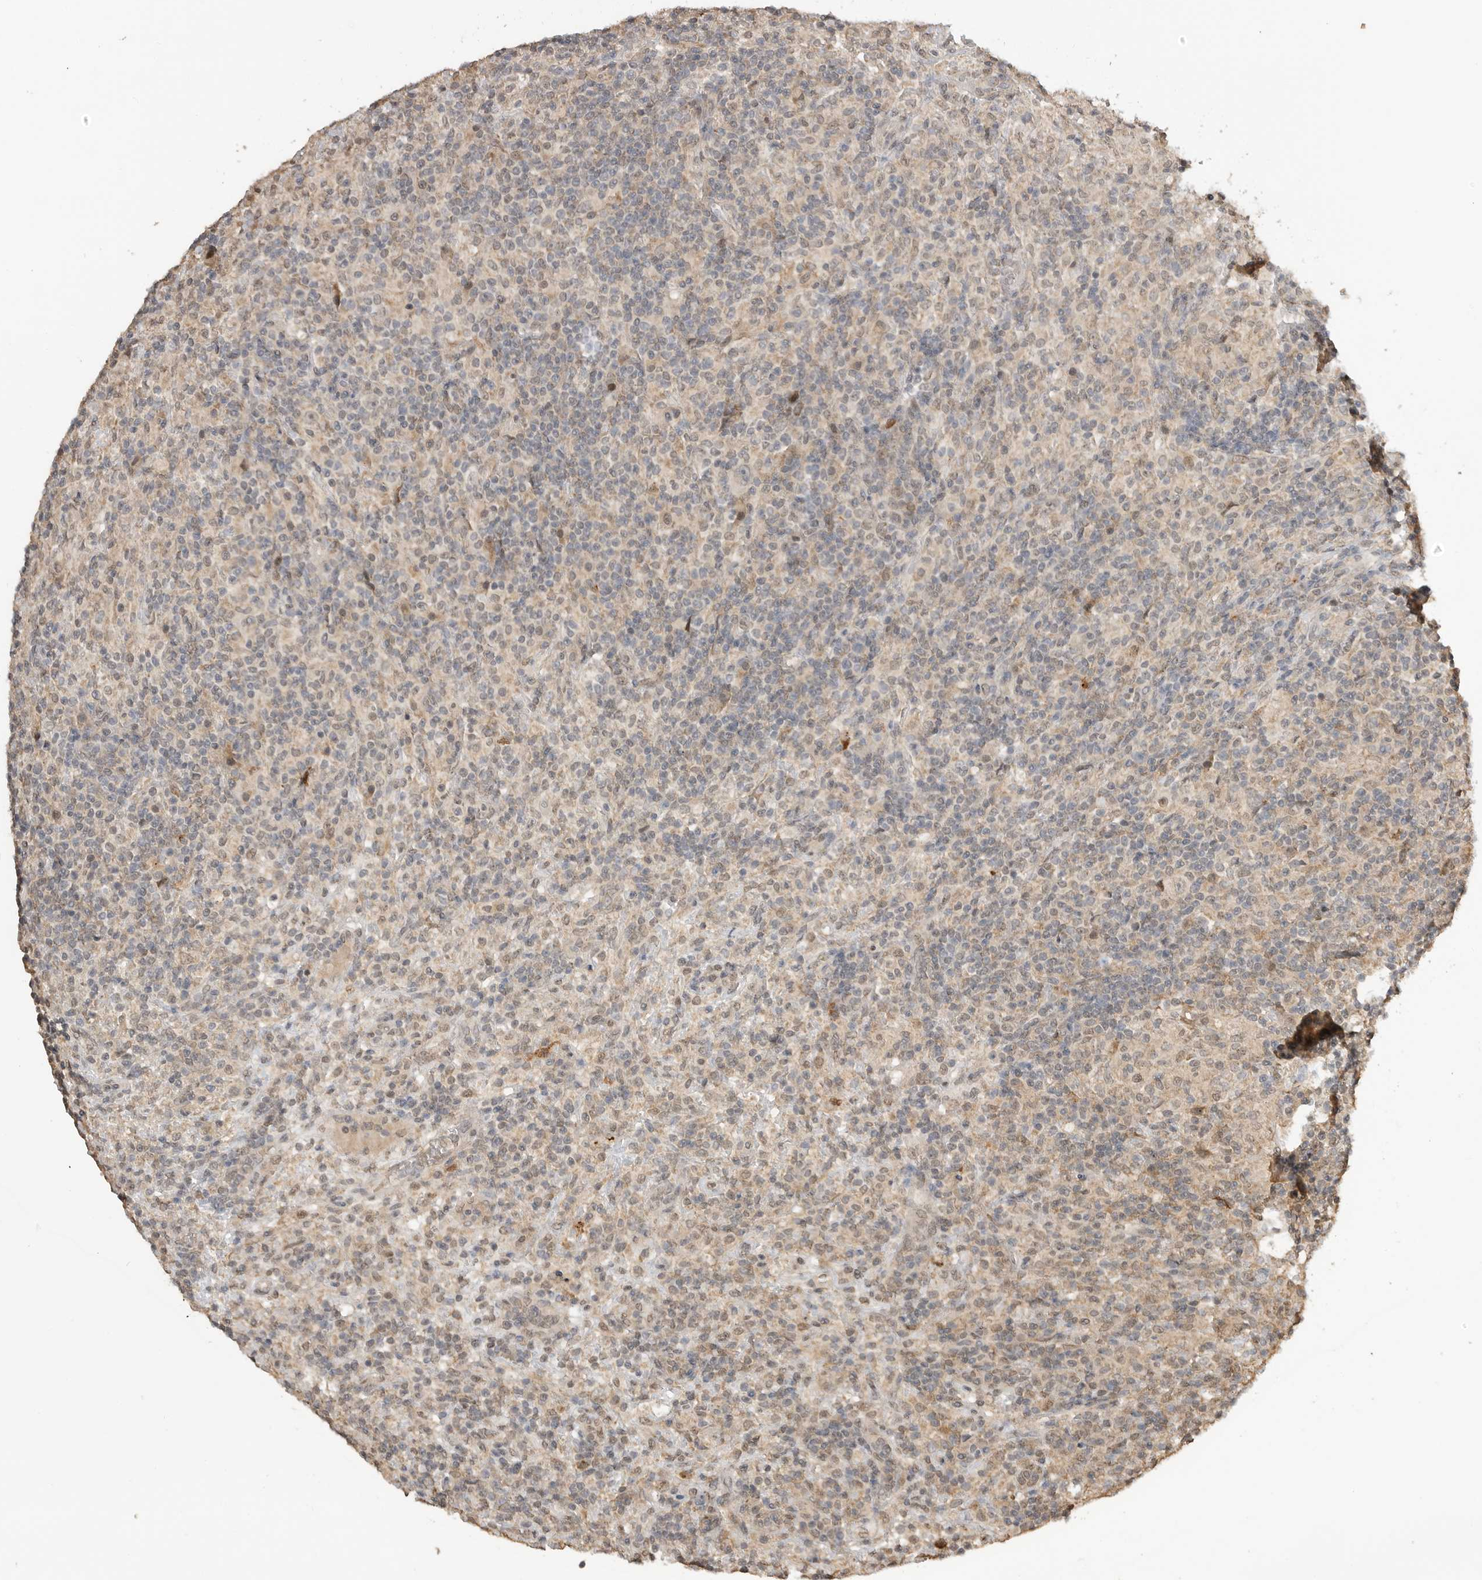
{"staining": {"intensity": "weak", "quantity": "25%-75%", "location": "cytoplasmic/membranous,nuclear"}, "tissue": "lymphoma", "cell_type": "Tumor cells", "image_type": "cancer", "snomed": [{"axis": "morphology", "description": "Hodgkin's disease, NOS"}, {"axis": "topography", "description": "Lymph node"}], "caption": "Lymphoma was stained to show a protein in brown. There is low levels of weak cytoplasmic/membranous and nuclear positivity in about 25%-75% of tumor cells. The staining was performed using DAB, with brown indicating positive protein expression. Nuclei are stained blue with hematoxylin.", "gene": "ASPSCR1", "patient": {"sex": "male", "age": 70}}